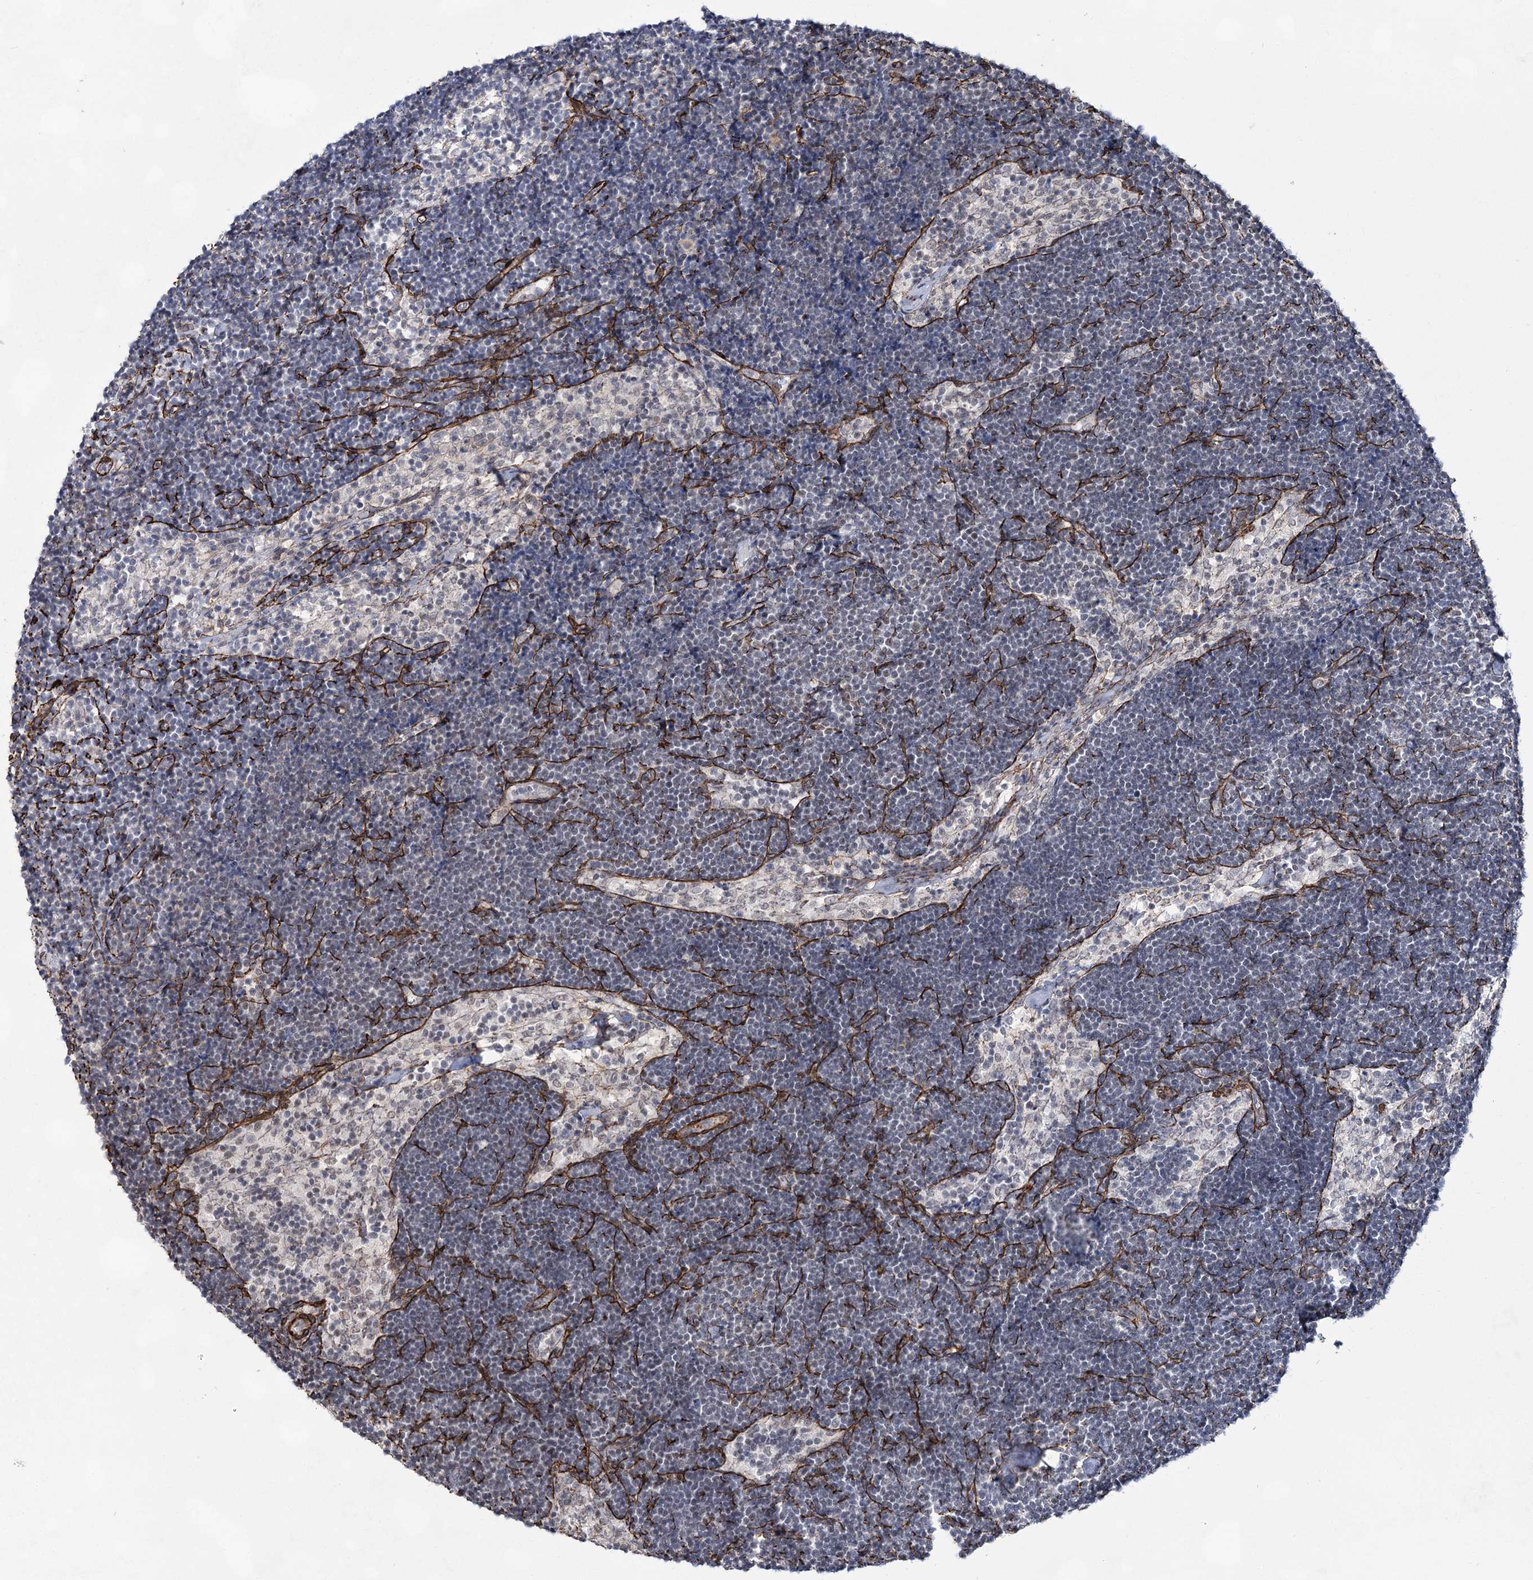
{"staining": {"intensity": "negative", "quantity": "none", "location": "none"}, "tissue": "lymph node", "cell_type": "Germinal center cells", "image_type": "normal", "snomed": [{"axis": "morphology", "description": "Normal tissue, NOS"}, {"axis": "topography", "description": "Lymph node"}], "caption": "DAB (3,3'-diaminobenzidine) immunohistochemical staining of benign lymph node reveals no significant staining in germinal center cells.", "gene": "CWF19L1", "patient": {"sex": "male", "age": 63}}